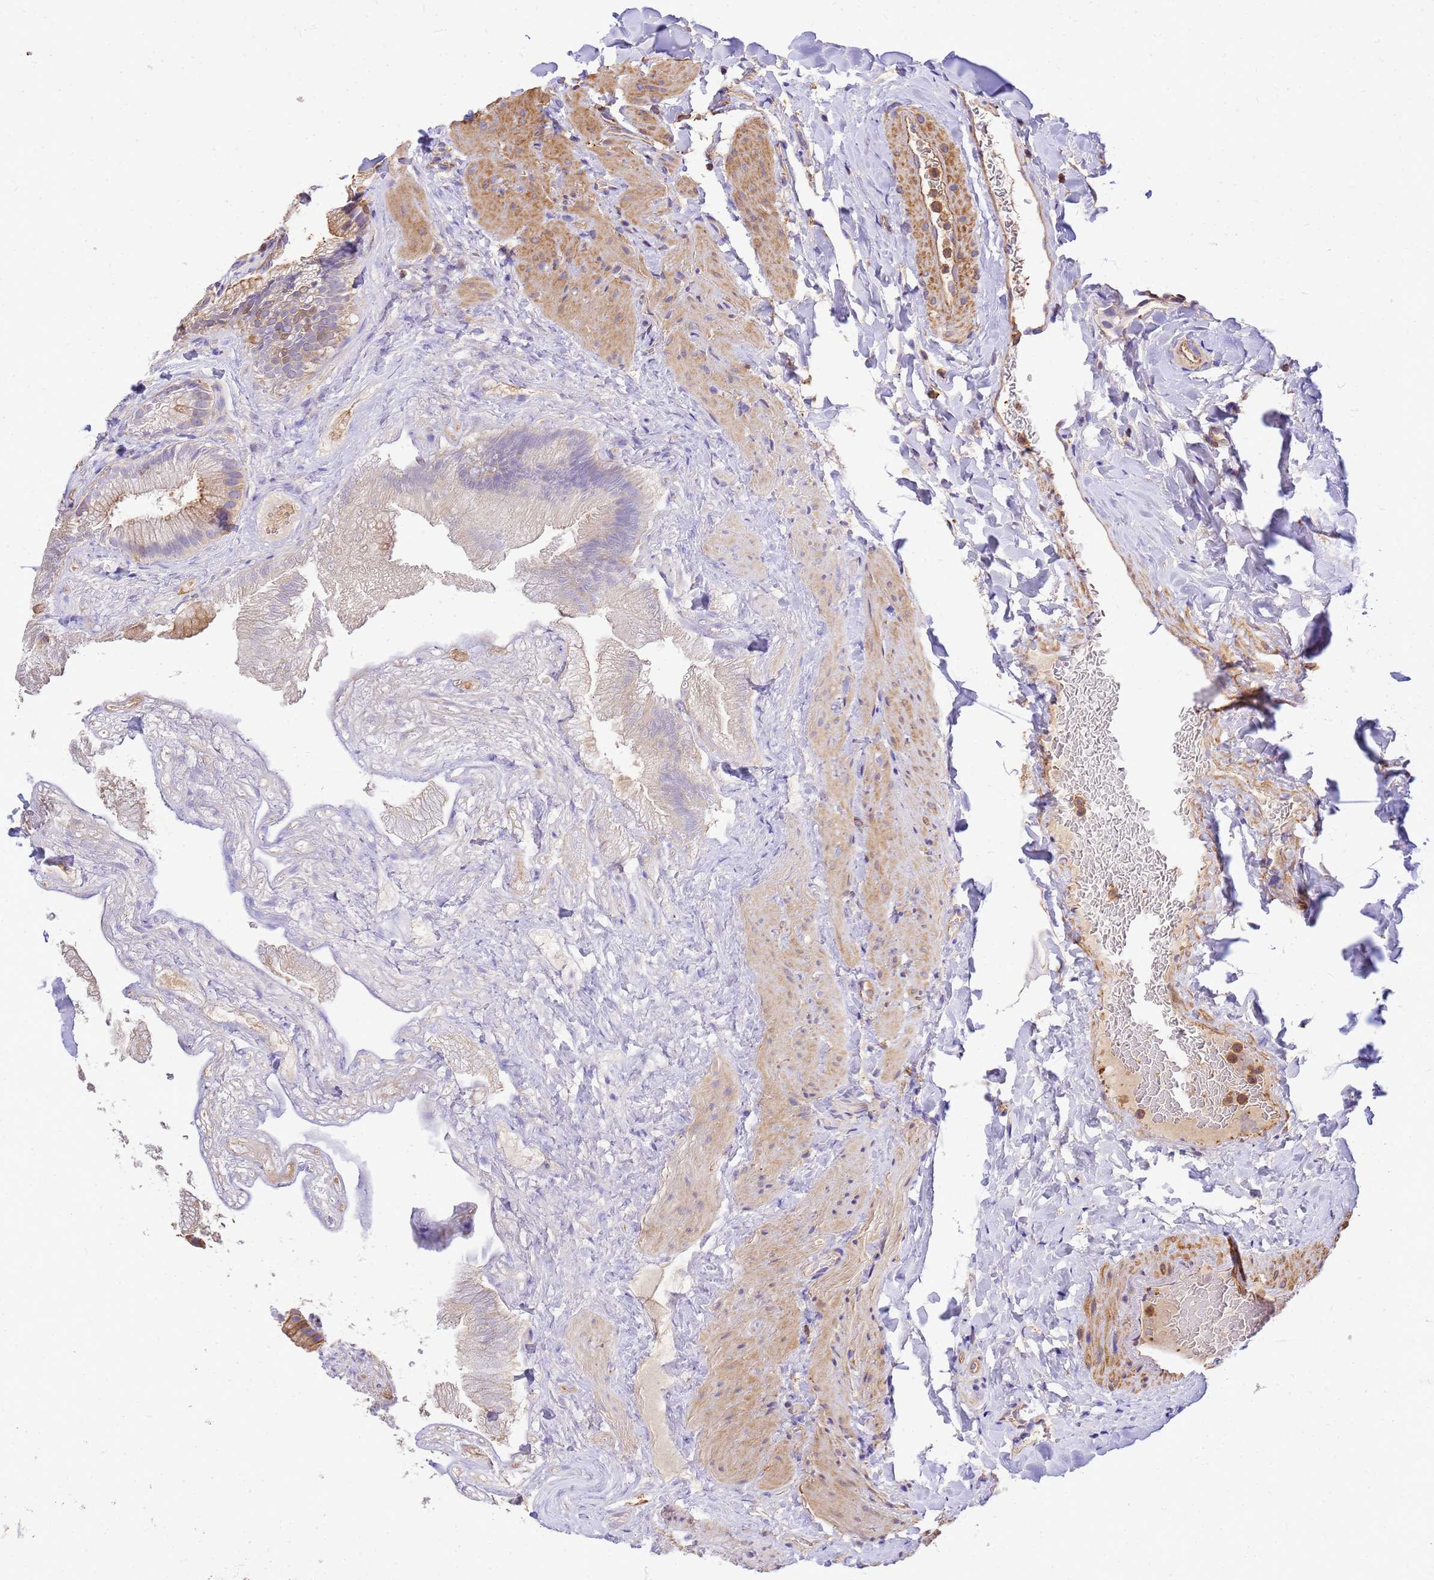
{"staining": {"intensity": "moderate", "quantity": "25%-75%", "location": "cytoplasmic/membranous"}, "tissue": "gallbladder", "cell_type": "Glandular cells", "image_type": "normal", "snomed": [{"axis": "morphology", "description": "Normal tissue, NOS"}, {"axis": "topography", "description": "Gallbladder"}], "caption": "A brown stain highlights moderate cytoplasmic/membranous positivity of a protein in glandular cells of benign human gallbladder. The staining was performed using DAB (3,3'-diaminobenzidine), with brown indicating positive protein expression. Nuclei are stained blue with hematoxylin.", "gene": "WDR64", "patient": {"sex": "female", "age": 30}}